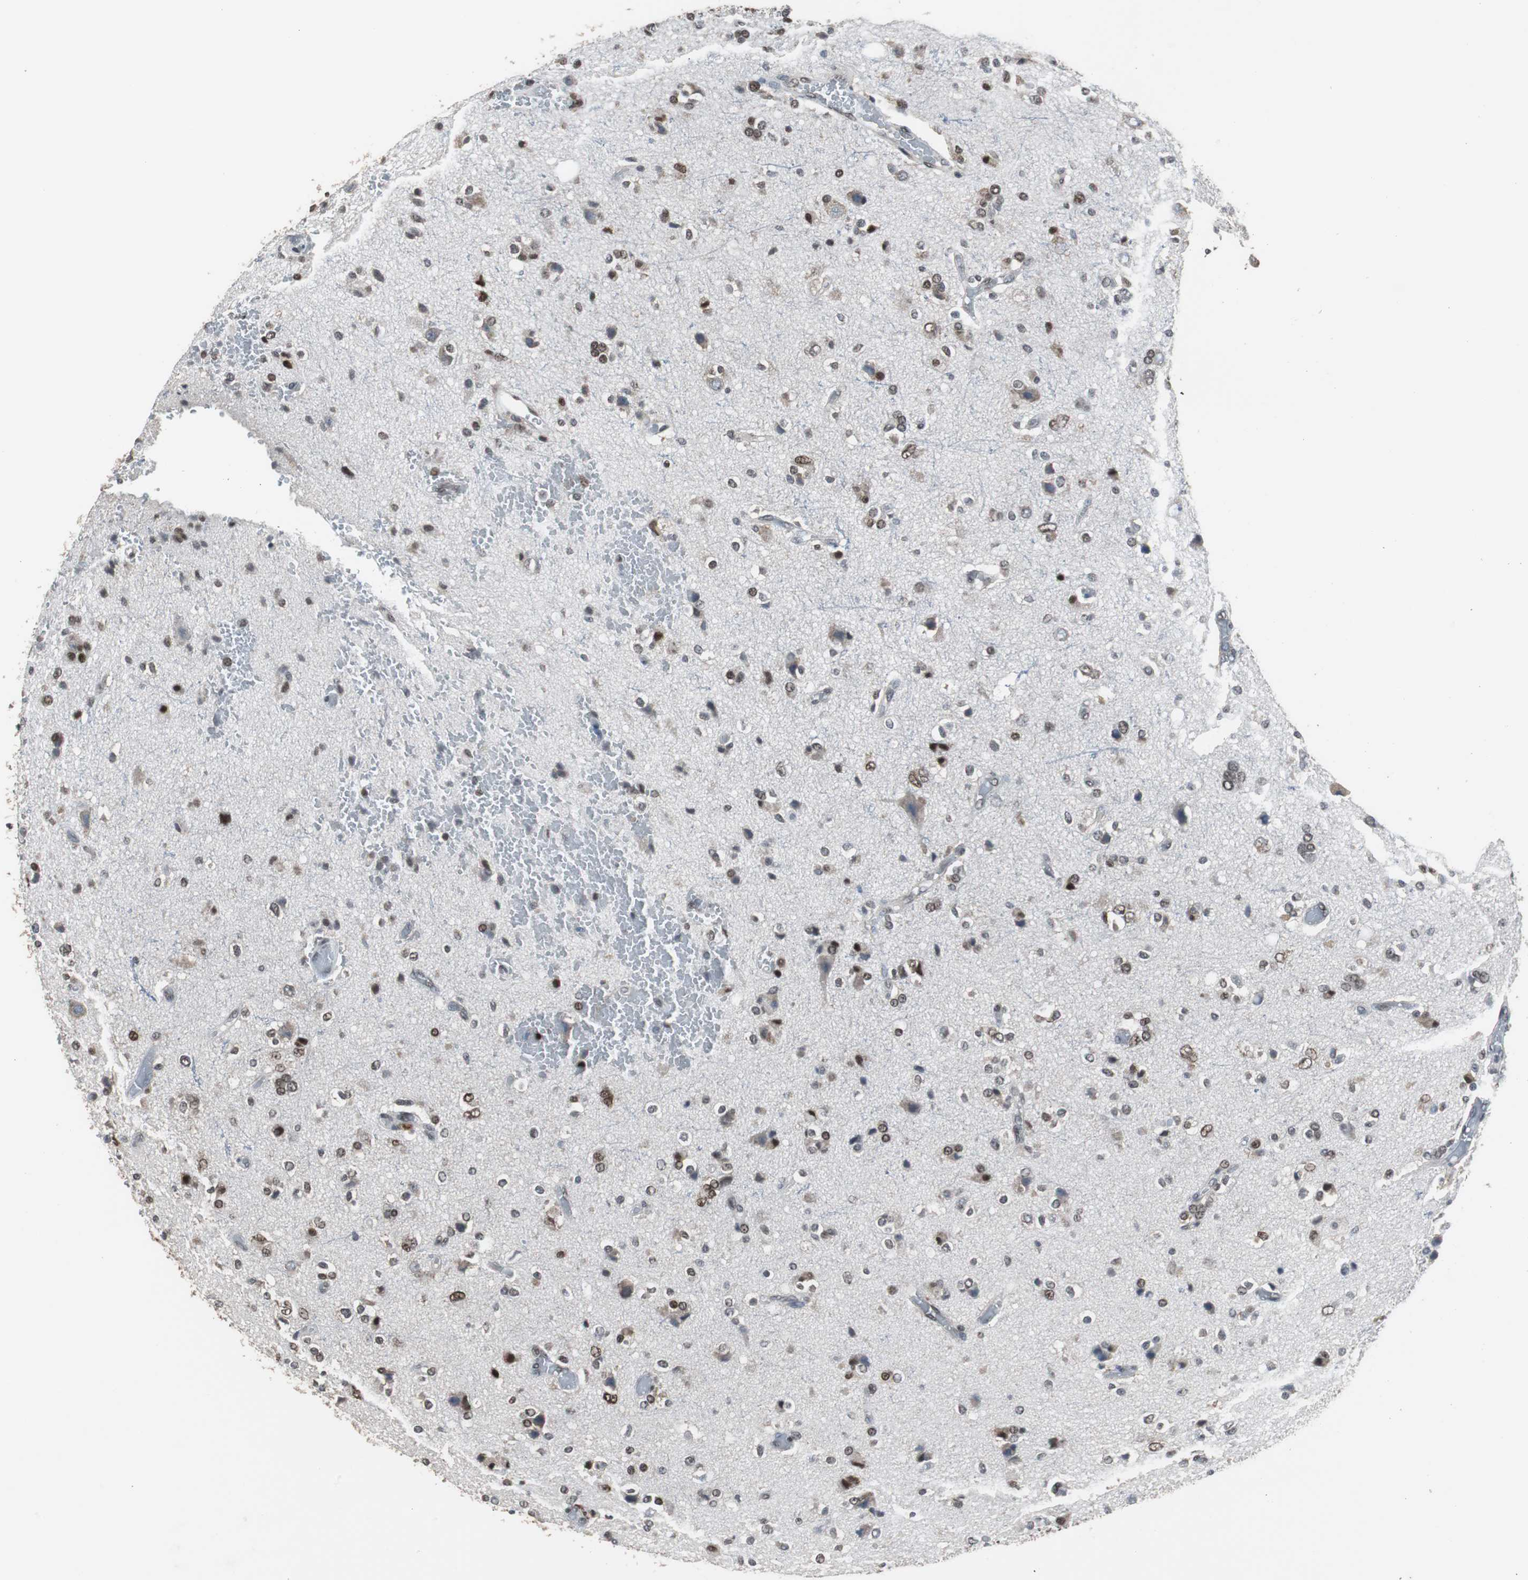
{"staining": {"intensity": "moderate", "quantity": ">75%", "location": "nuclear"}, "tissue": "glioma", "cell_type": "Tumor cells", "image_type": "cancer", "snomed": [{"axis": "morphology", "description": "Glioma, malignant, High grade"}, {"axis": "topography", "description": "Brain"}], "caption": "Immunohistochemical staining of human glioma shows medium levels of moderate nuclear staining in approximately >75% of tumor cells.", "gene": "ZHX2", "patient": {"sex": "male", "age": 47}}